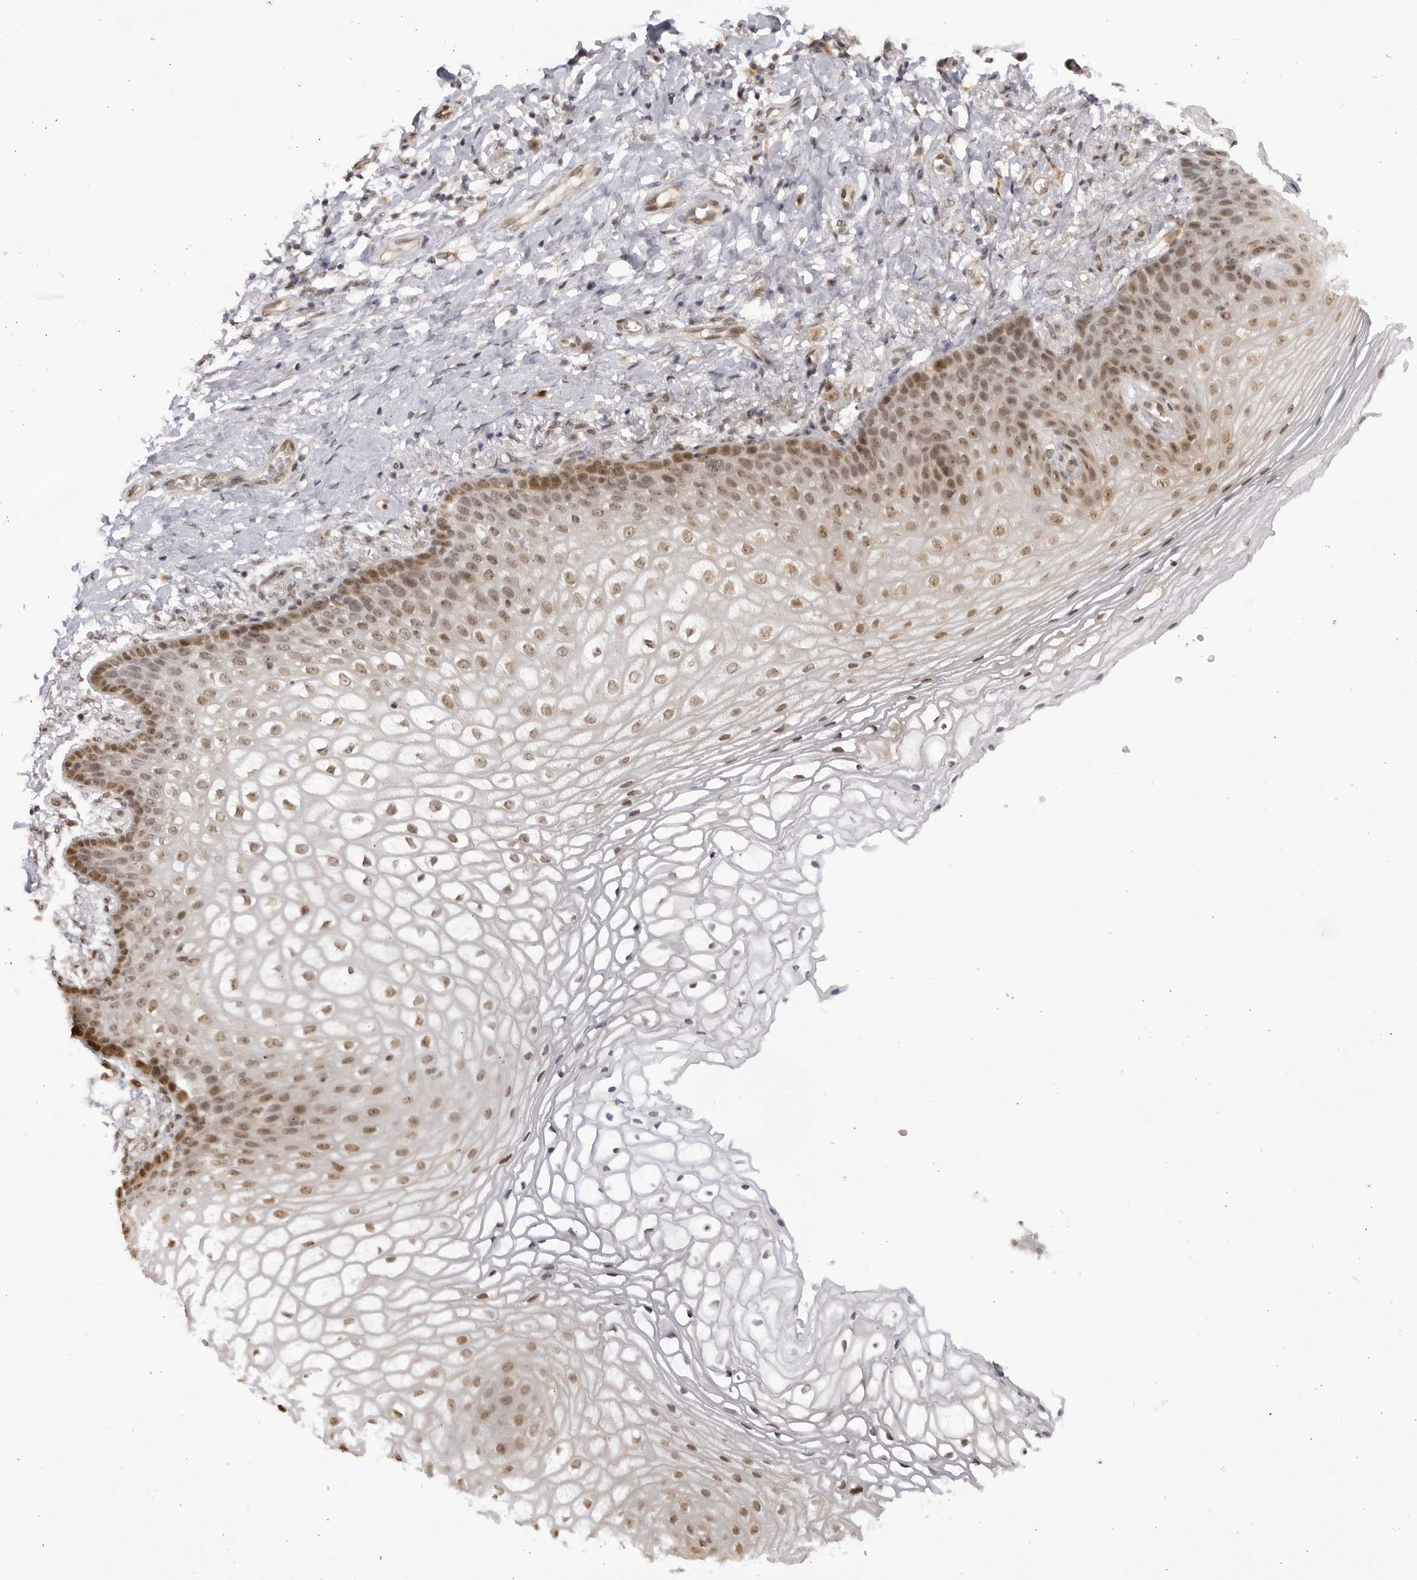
{"staining": {"intensity": "moderate", "quantity": "25%-75%", "location": "nuclear"}, "tissue": "vagina", "cell_type": "Squamous epithelial cells", "image_type": "normal", "snomed": [{"axis": "morphology", "description": "Normal tissue, NOS"}, {"axis": "topography", "description": "Vagina"}], "caption": "About 25%-75% of squamous epithelial cells in unremarkable vagina exhibit moderate nuclear protein positivity as visualized by brown immunohistochemical staining.", "gene": "RASGEF1C", "patient": {"sex": "female", "age": 60}}